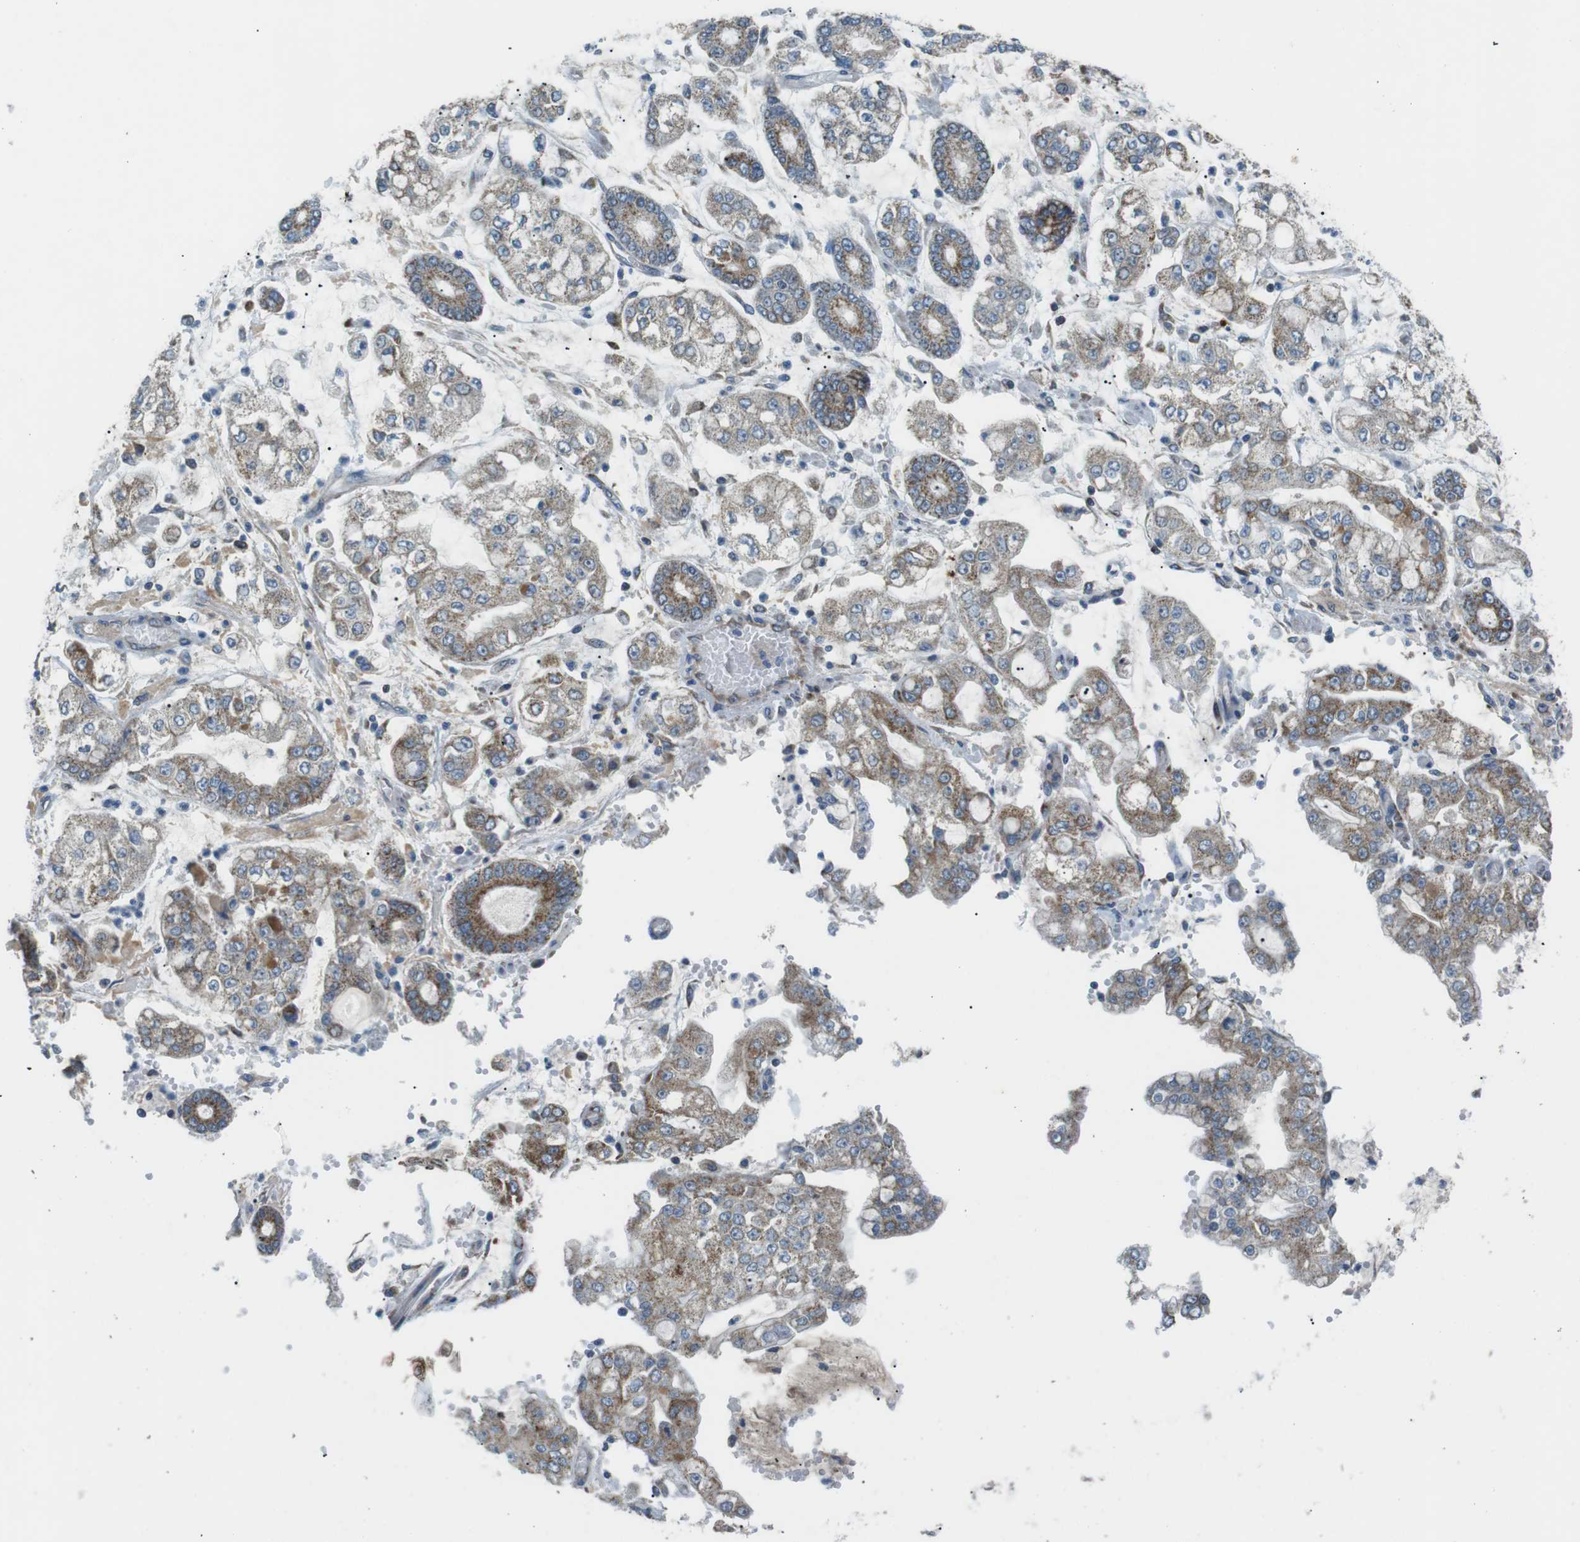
{"staining": {"intensity": "moderate", "quantity": "<25%", "location": "cytoplasmic/membranous"}, "tissue": "stomach cancer", "cell_type": "Tumor cells", "image_type": "cancer", "snomed": [{"axis": "morphology", "description": "Adenocarcinoma, NOS"}, {"axis": "topography", "description": "Stomach"}], "caption": "Human stomach cancer (adenocarcinoma) stained for a protein (brown) displays moderate cytoplasmic/membranous positive expression in approximately <25% of tumor cells.", "gene": "BACE1", "patient": {"sex": "male", "age": 76}}